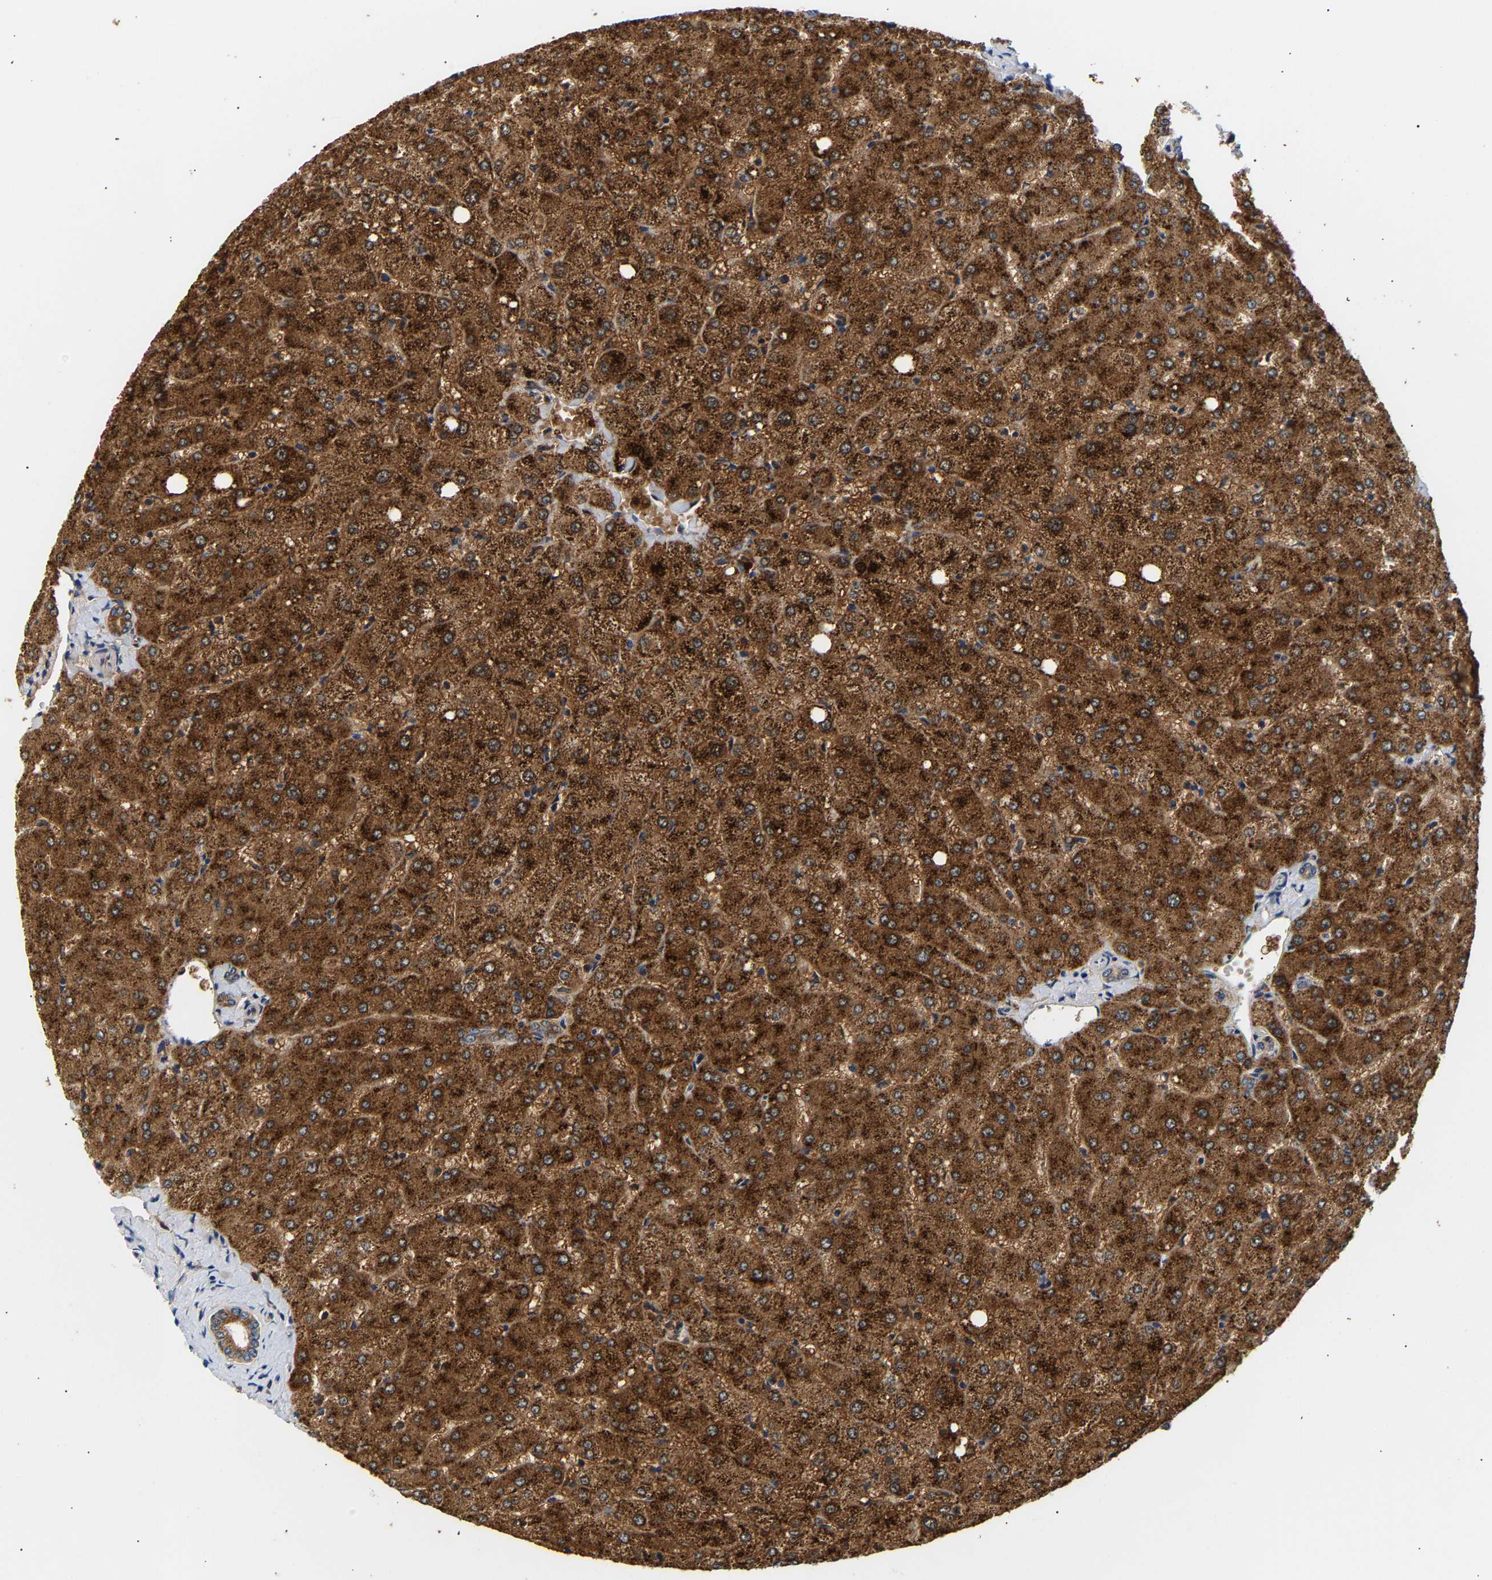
{"staining": {"intensity": "moderate", "quantity": ">75%", "location": "cytoplasmic/membranous"}, "tissue": "liver", "cell_type": "Cholangiocytes", "image_type": "normal", "snomed": [{"axis": "morphology", "description": "Normal tissue, NOS"}, {"axis": "topography", "description": "Liver"}], "caption": "A brown stain shows moderate cytoplasmic/membranous expression of a protein in cholangiocytes of benign human liver. The staining was performed using DAB to visualize the protein expression in brown, while the nuclei were stained in blue with hematoxylin (Magnification: 20x).", "gene": "PPID", "patient": {"sex": "female", "age": 54}}